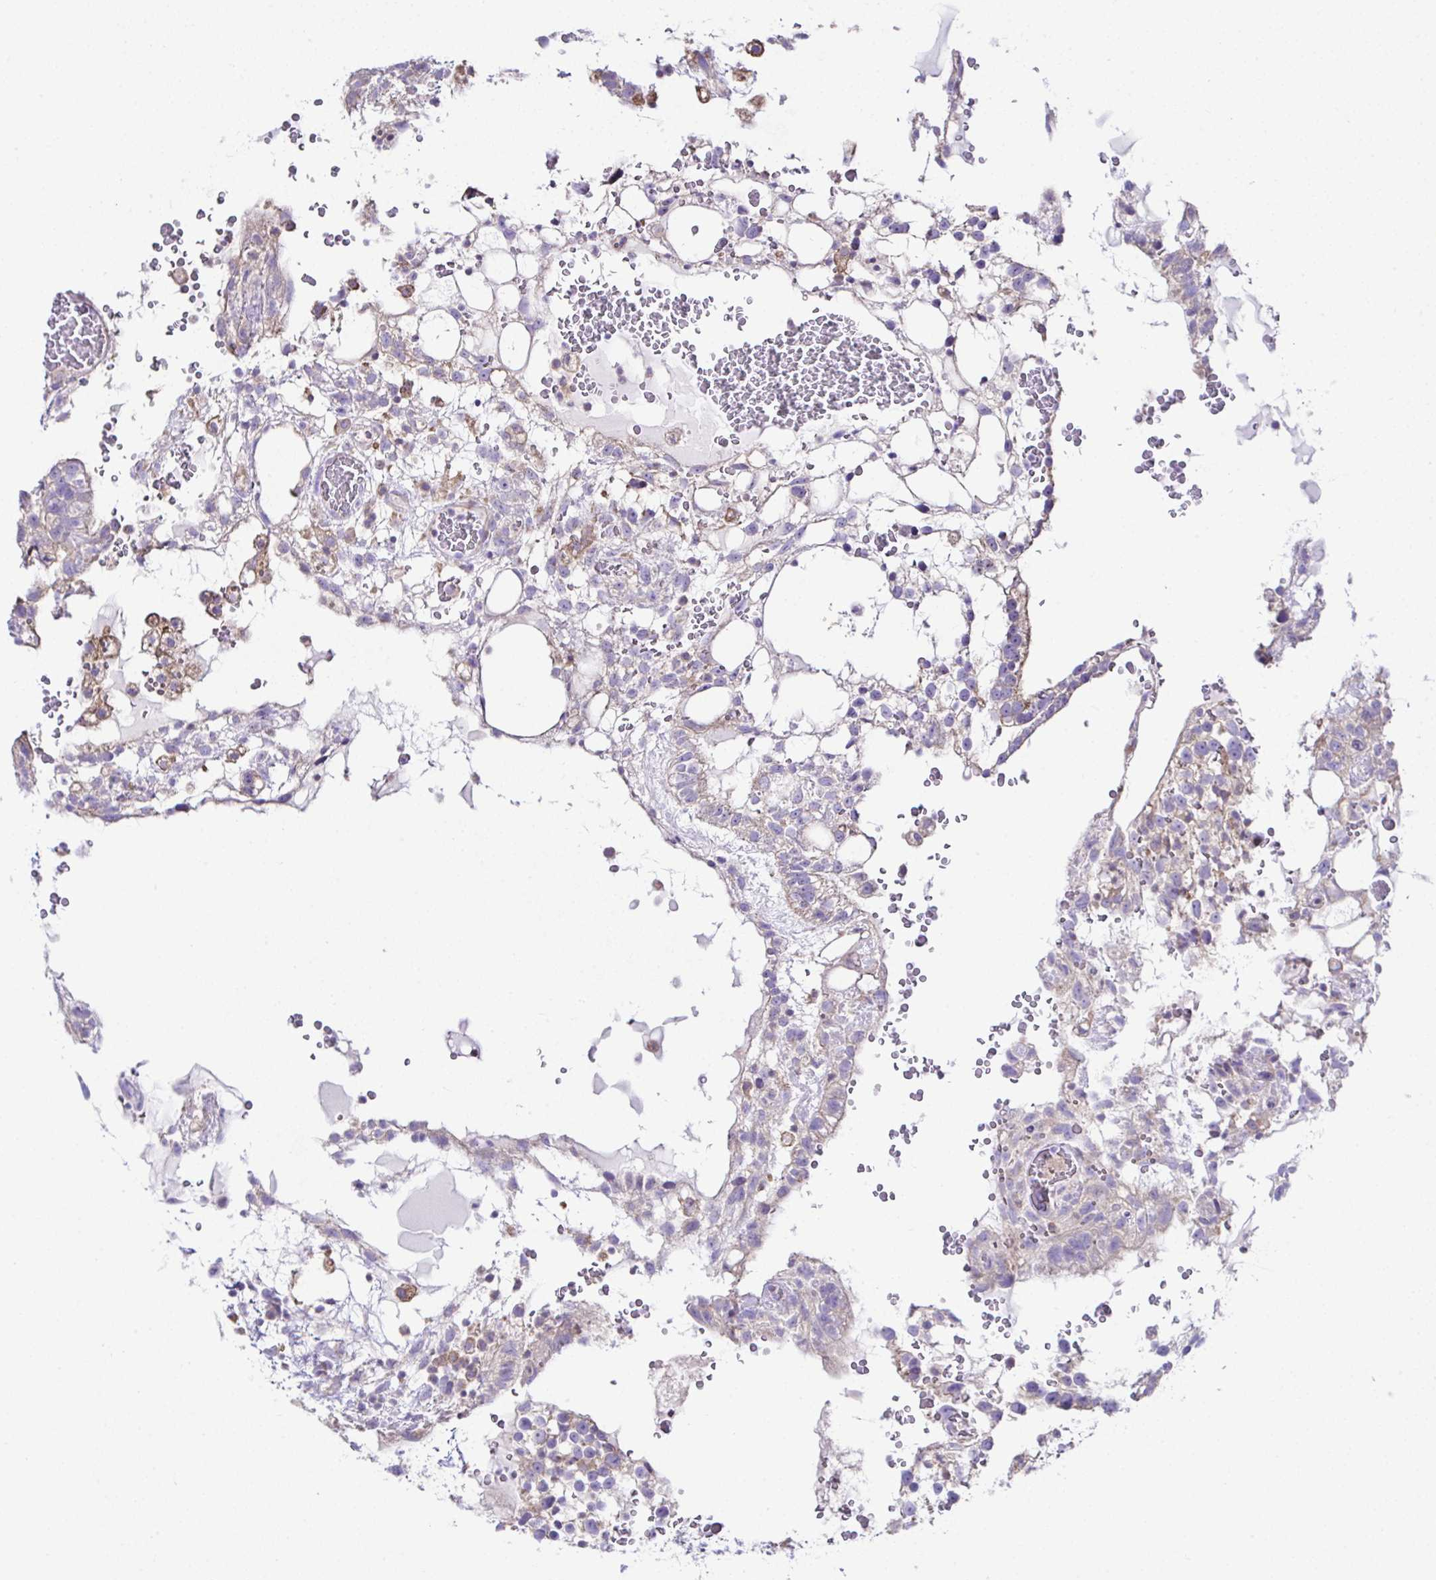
{"staining": {"intensity": "weak", "quantity": "25%-75%", "location": "cytoplasmic/membranous"}, "tissue": "testis cancer", "cell_type": "Tumor cells", "image_type": "cancer", "snomed": [{"axis": "morphology", "description": "Normal tissue, NOS"}, {"axis": "morphology", "description": "Carcinoma, Embryonal, NOS"}, {"axis": "topography", "description": "Testis"}], "caption": "A low amount of weak cytoplasmic/membranous expression is seen in approximately 25%-75% of tumor cells in testis embryonal carcinoma tissue.", "gene": "OR4P4", "patient": {"sex": "male", "age": 32}}